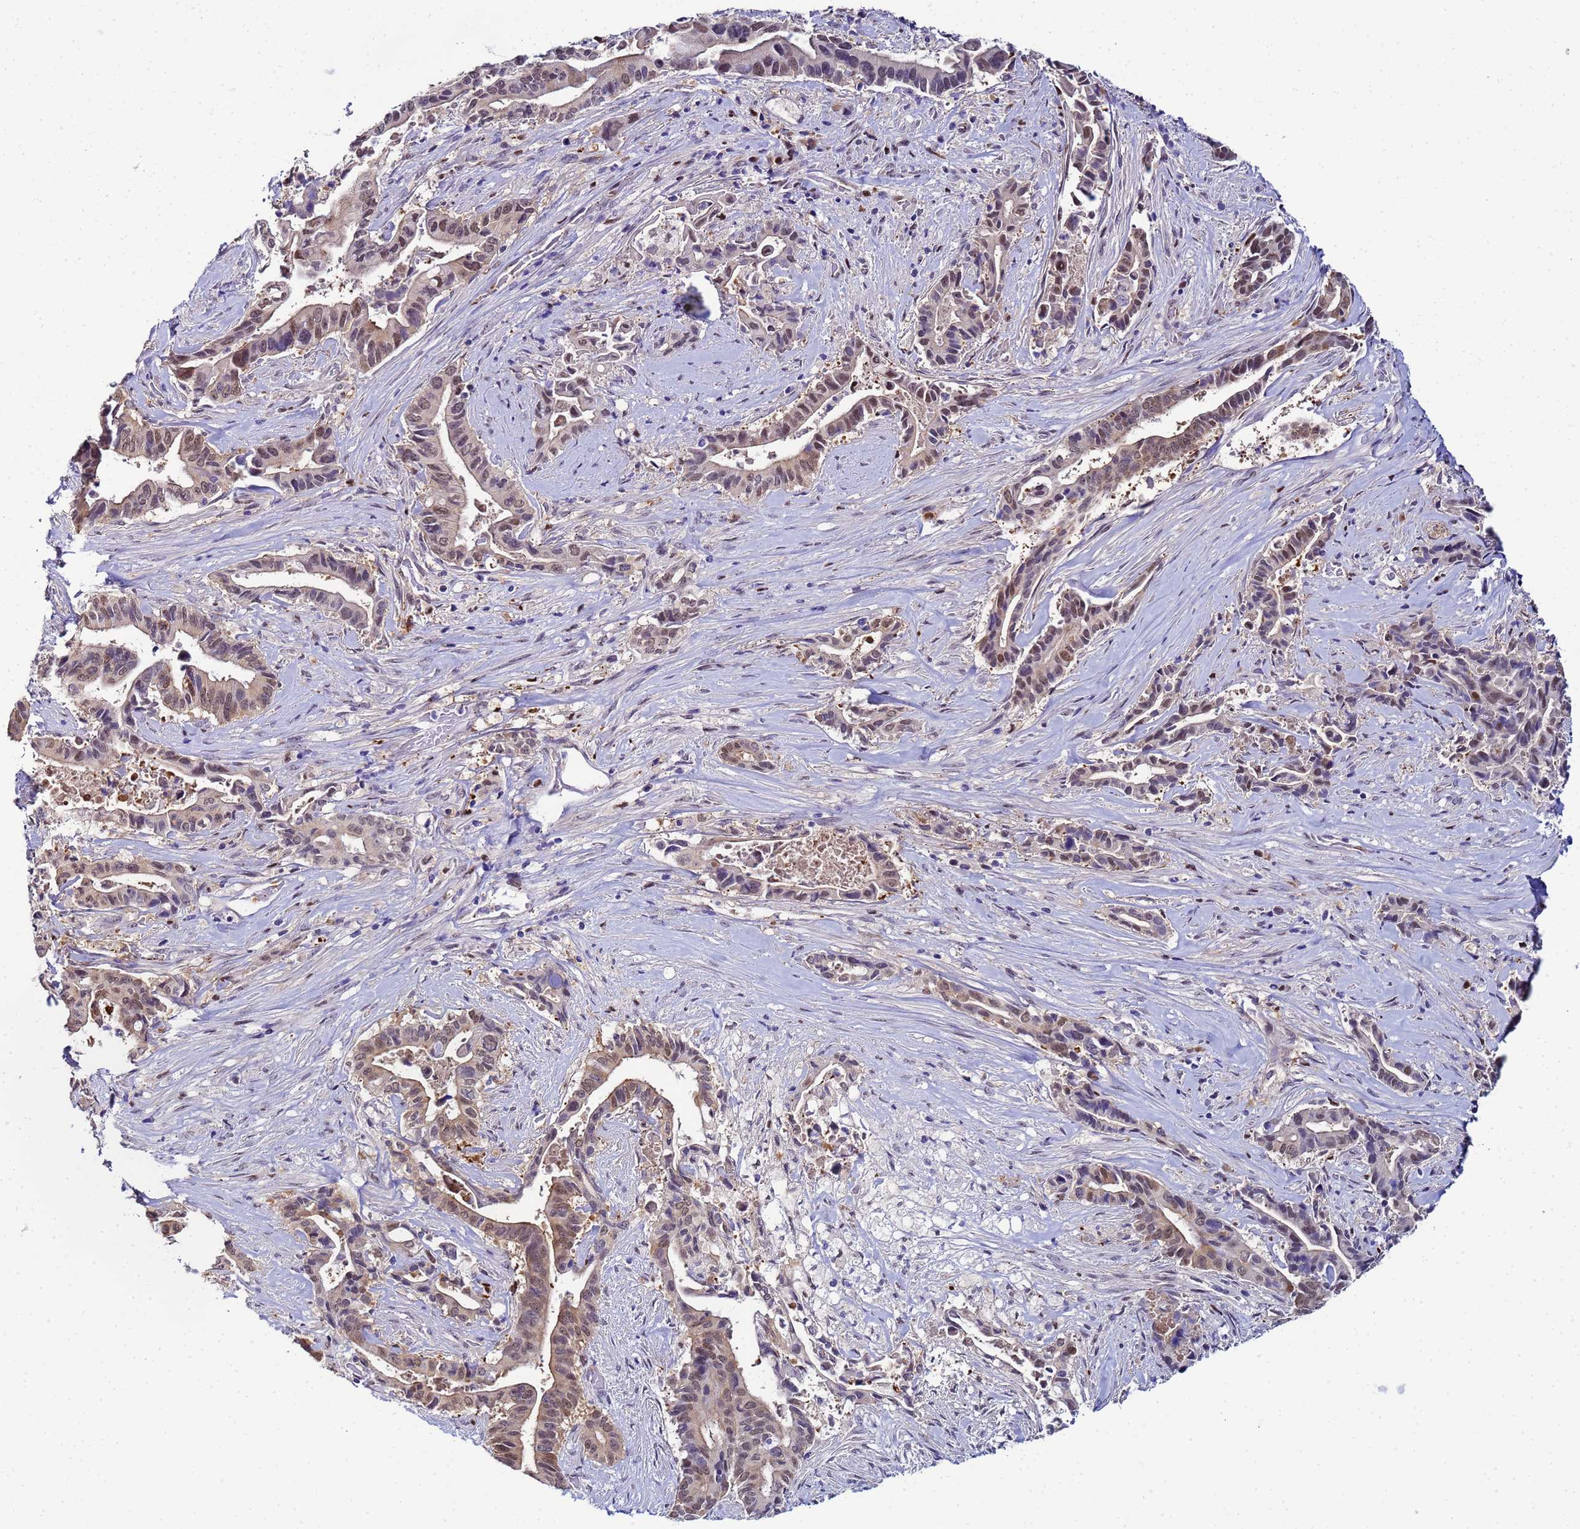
{"staining": {"intensity": "weak", "quantity": "25%-75%", "location": "cytoplasmic/membranous,nuclear"}, "tissue": "pancreatic cancer", "cell_type": "Tumor cells", "image_type": "cancer", "snomed": [{"axis": "morphology", "description": "Adenocarcinoma, NOS"}, {"axis": "topography", "description": "Pancreas"}], "caption": "The photomicrograph reveals immunohistochemical staining of pancreatic adenocarcinoma. There is weak cytoplasmic/membranous and nuclear positivity is seen in about 25%-75% of tumor cells.", "gene": "SLC25A37", "patient": {"sex": "female", "age": 77}}